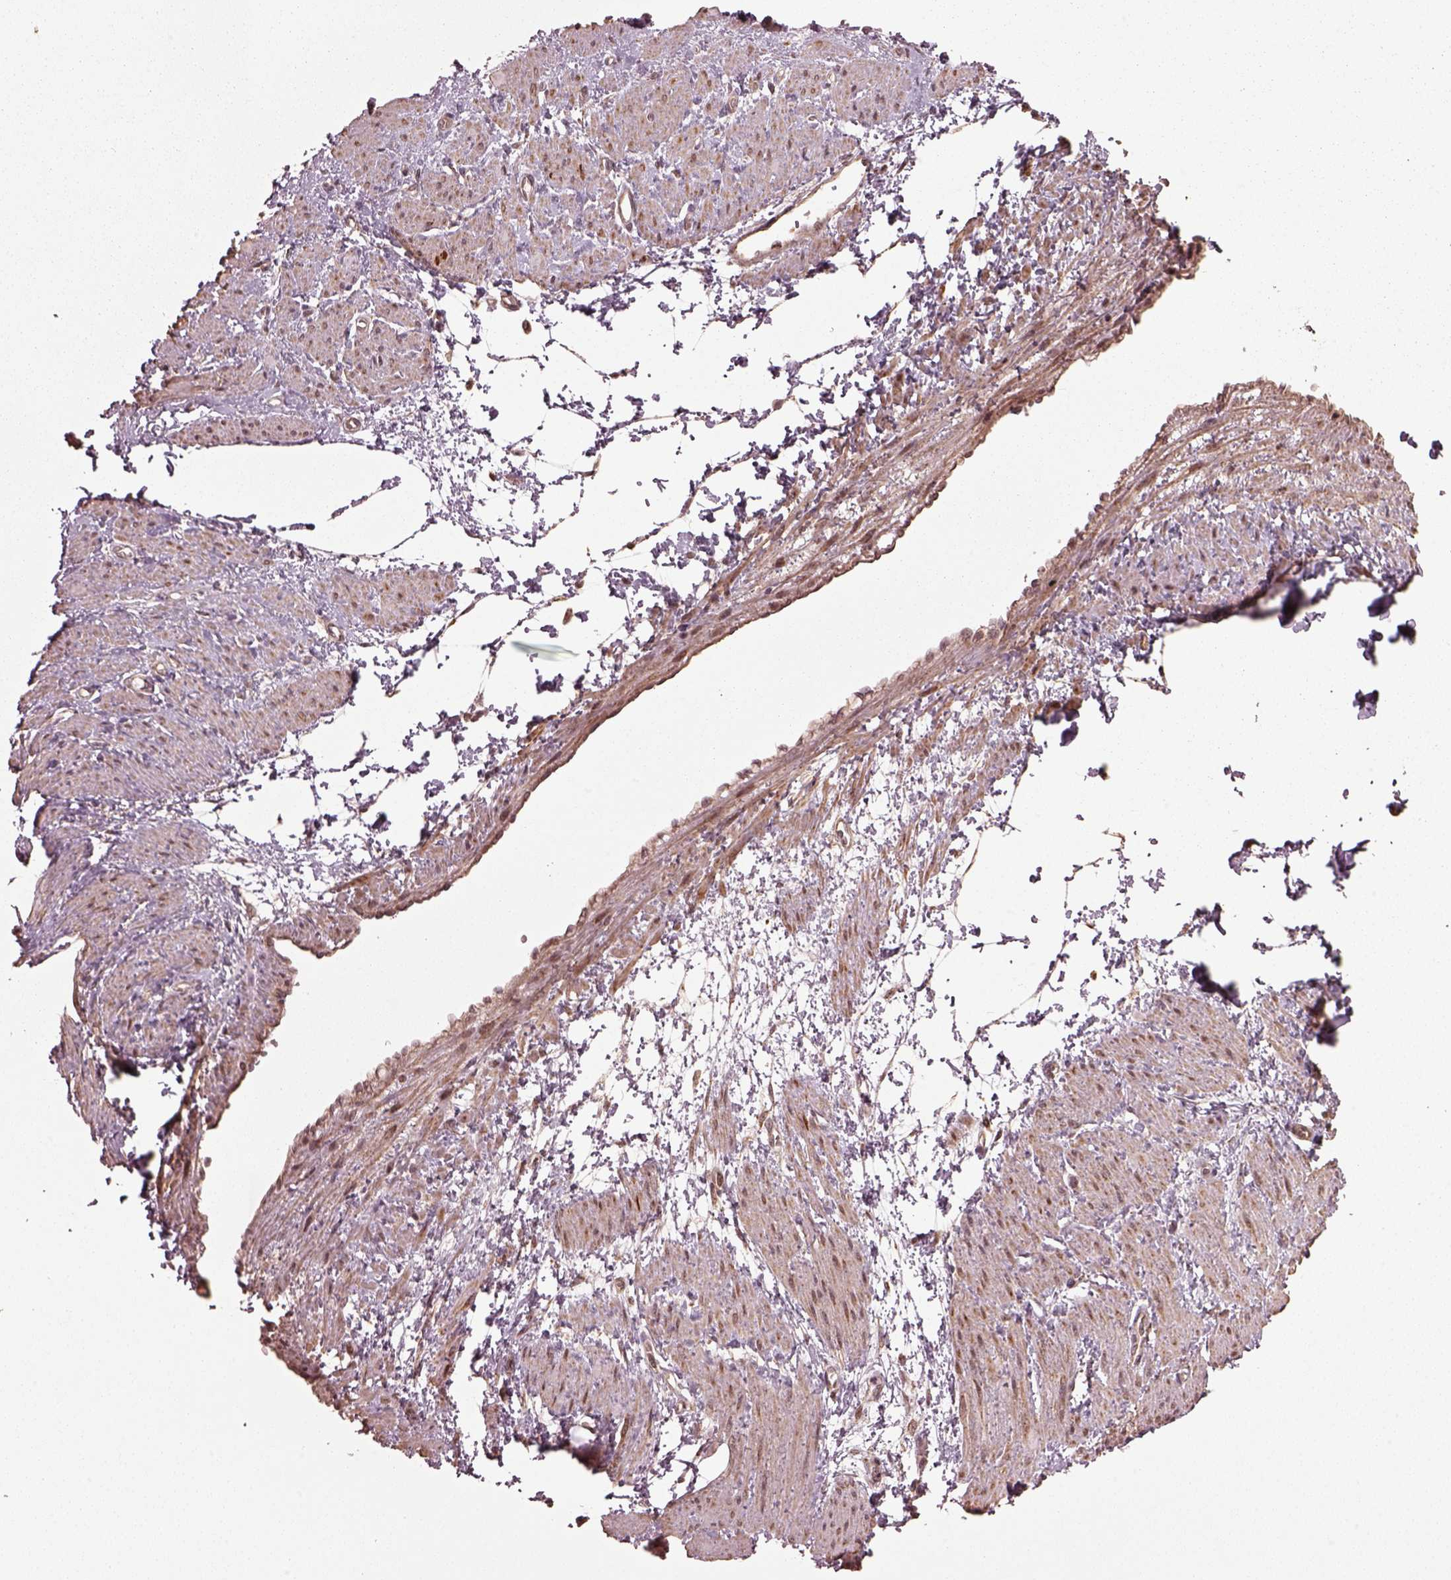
{"staining": {"intensity": "moderate", "quantity": "25%-75%", "location": "cytoplasmic/membranous"}, "tissue": "smooth muscle", "cell_type": "Smooth muscle cells", "image_type": "normal", "snomed": [{"axis": "morphology", "description": "Normal tissue, NOS"}, {"axis": "topography", "description": "Smooth muscle"}, {"axis": "topography", "description": "Uterus"}], "caption": "Smooth muscle stained with immunohistochemistry (IHC) shows moderate cytoplasmic/membranous positivity in approximately 25%-75% of smooth muscle cells.", "gene": "SEL1L3", "patient": {"sex": "female", "age": 39}}